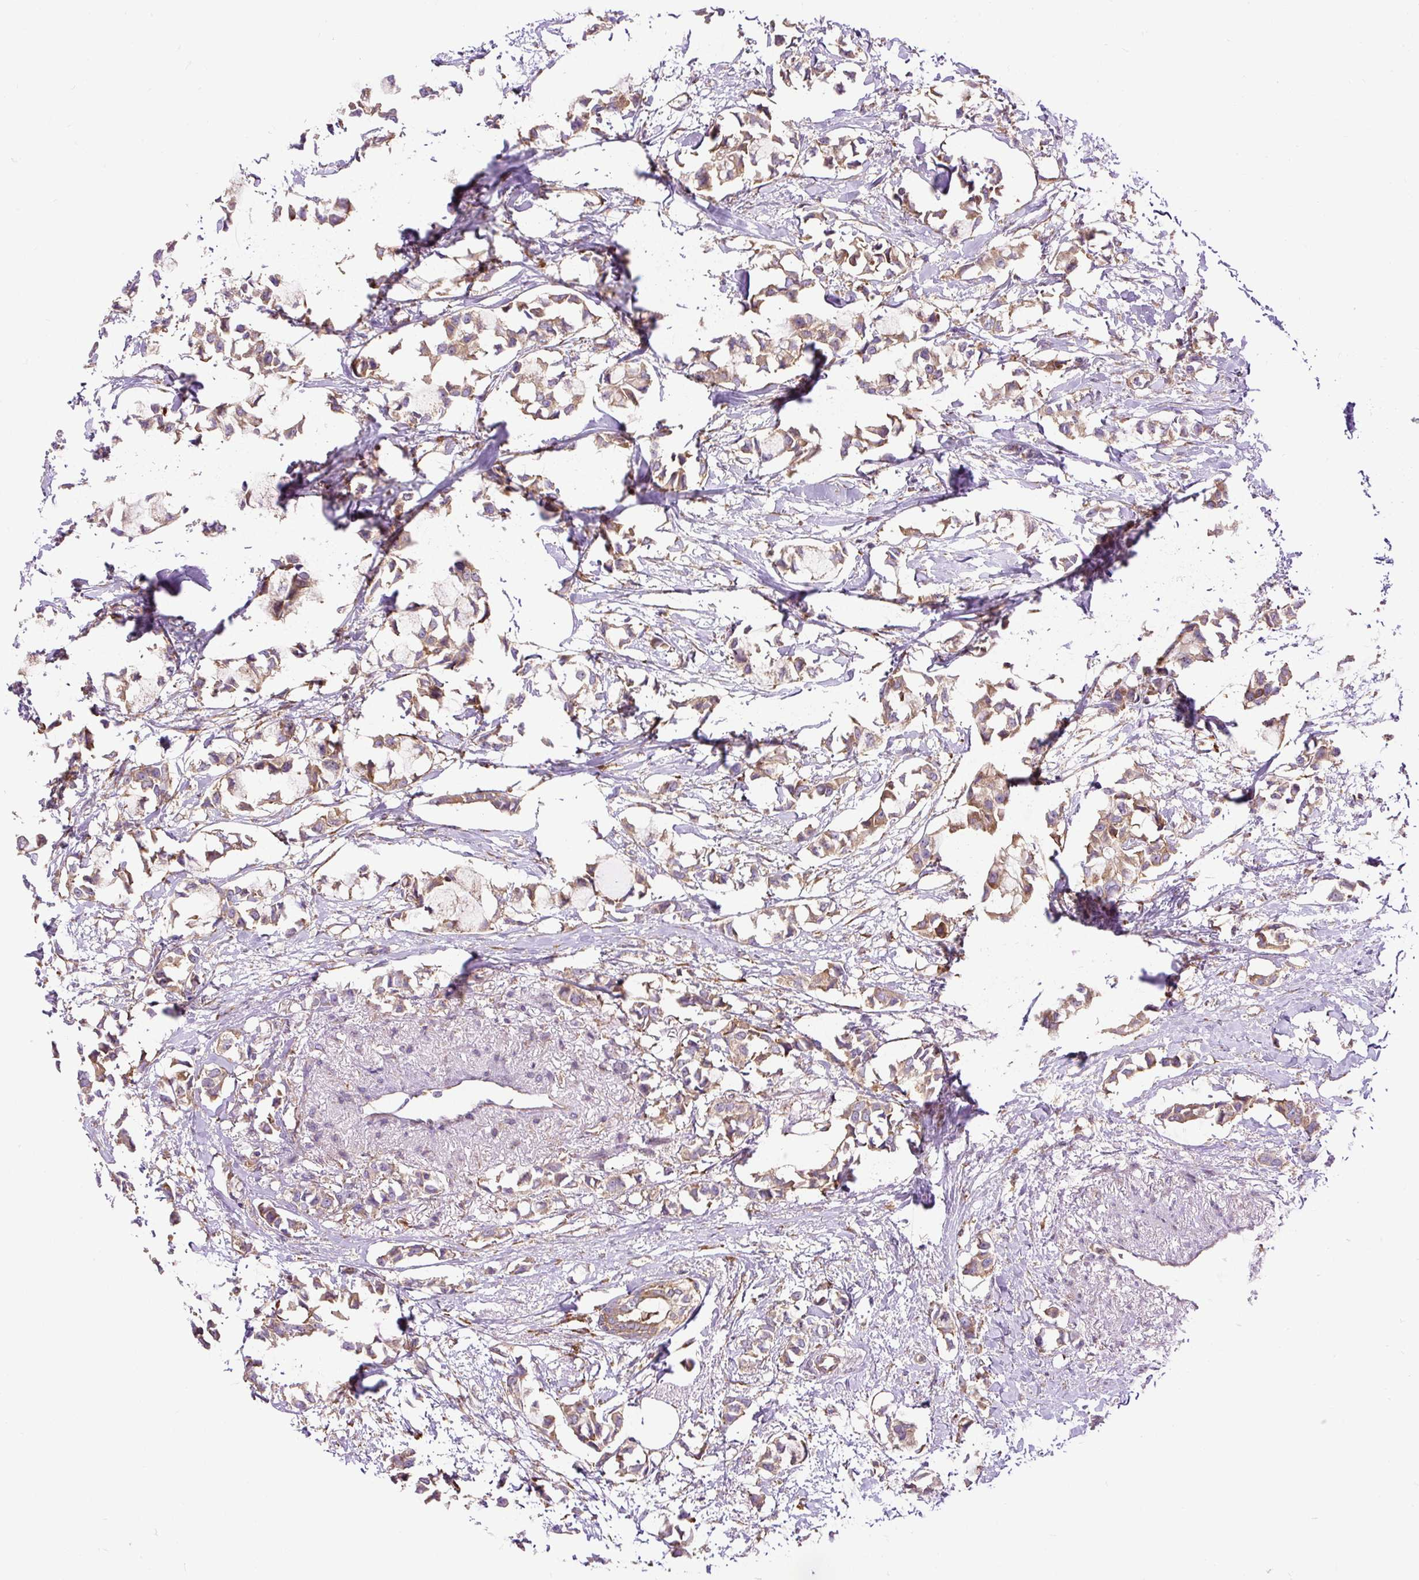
{"staining": {"intensity": "moderate", "quantity": ">75%", "location": "cytoplasmic/membranous"}, "tissue": "breast cancer", "cell_type": "Tumor cells", "image_type": "cancer", "snomed": [{"axis": "morphology", "description": "Duct carcinoma"}, {"axis": "topography", "description": "Breast"}], "caption": "A brown stain shows moderate cytoplasmic/membranous staining of a protein in human invasive ductal carcinoma (breast) tumor cells.", "gene": "RPS5", "patient": {"sex": "female", "age": 73}}